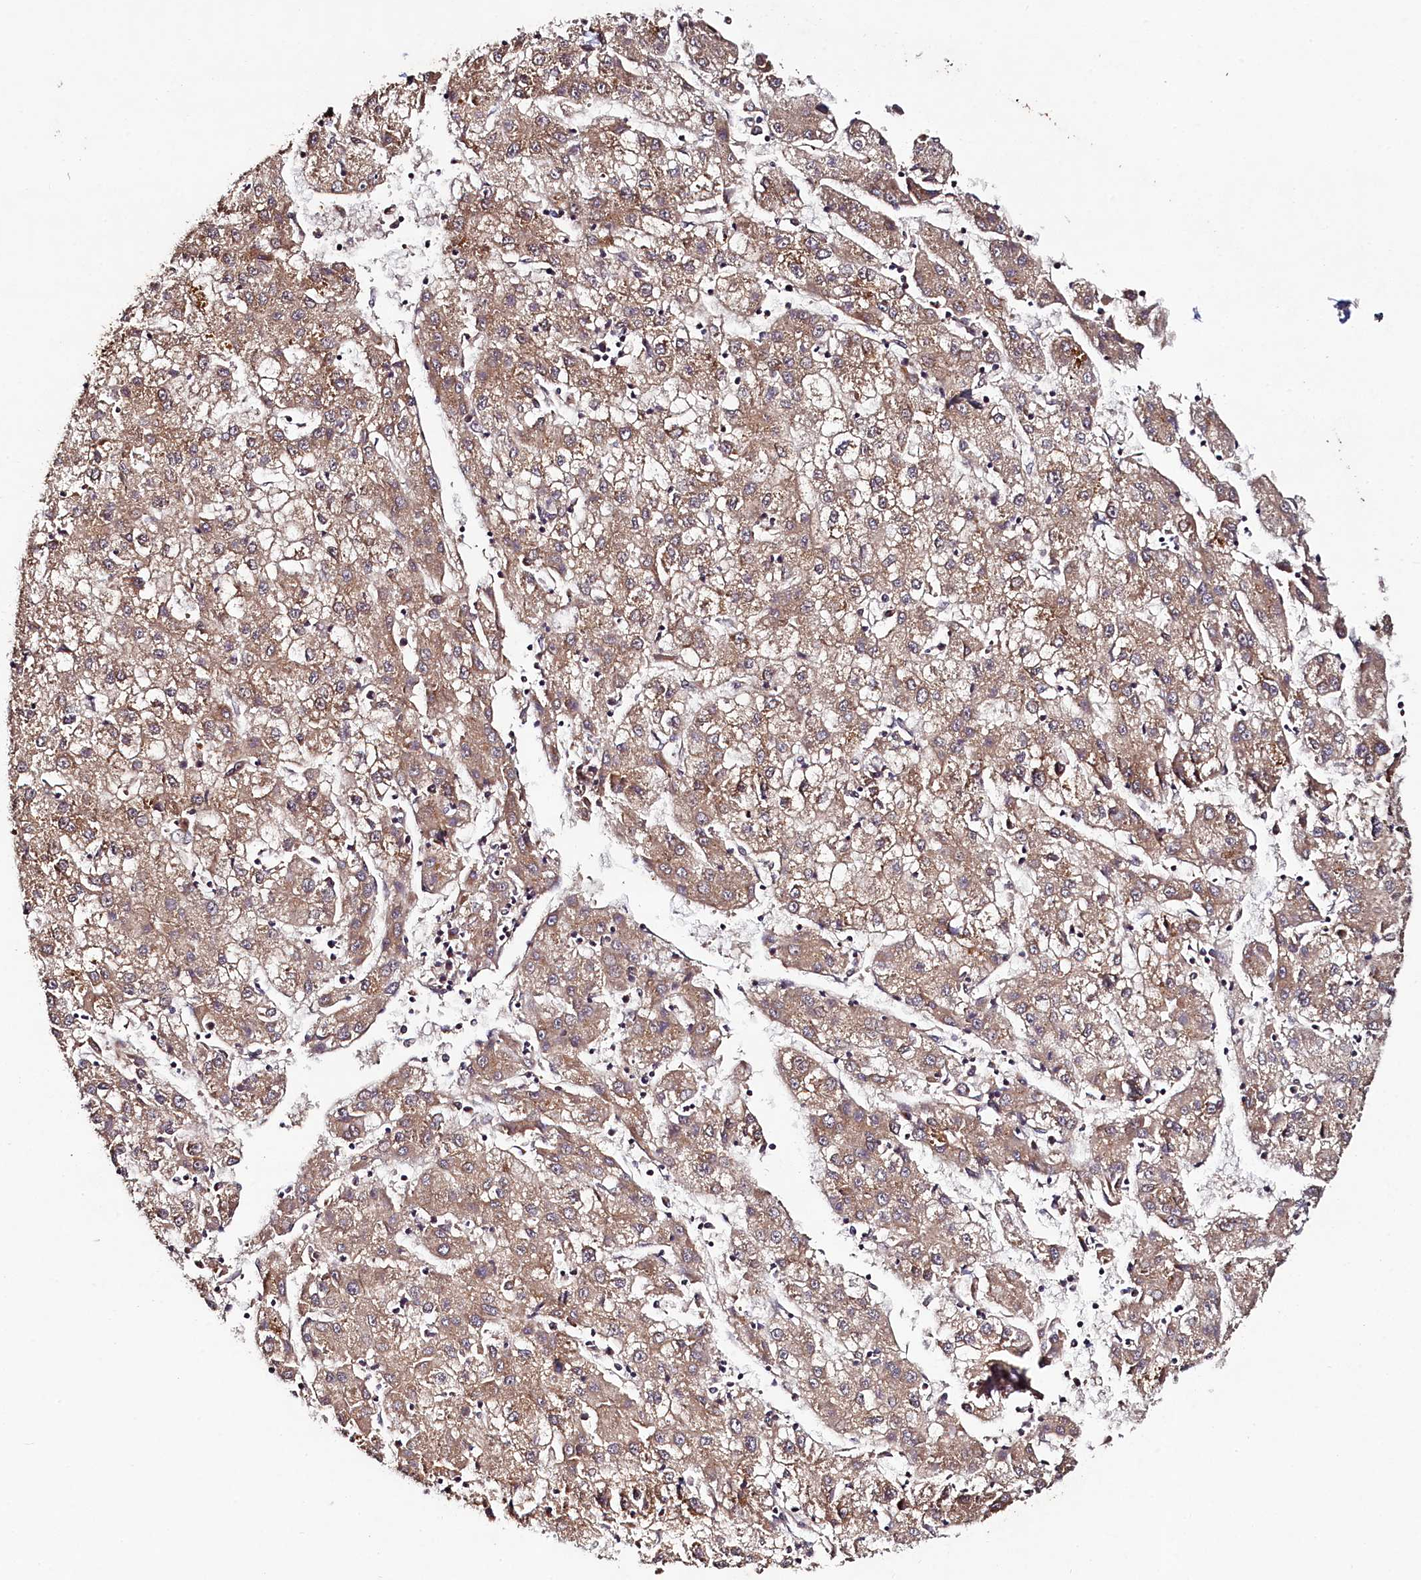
{"staining": {"intensity": "moderate", "quantity": ">75%", "location": "cytoplasmic/membranous"}, "tissue": "liver cancer", "cell_type": "Tumor cells", "image_type": "cancer", "snomed": [{"axis": "morphology", "description": "Carcinoma, Hepatocellular, NOS"}, {"axis": "topography", "description": "Liver"}], "caption": "This photomicrograph demonstrates liver cancer stained with immunohistochemistry to label a protein in brown. The cytoplasmic/membranous of tumor cells show moderate positivity for the protein. Nuclei are counter-stained blue.", "gene": "SEC24C", "patient": {"sex": "male", "age": 72}}